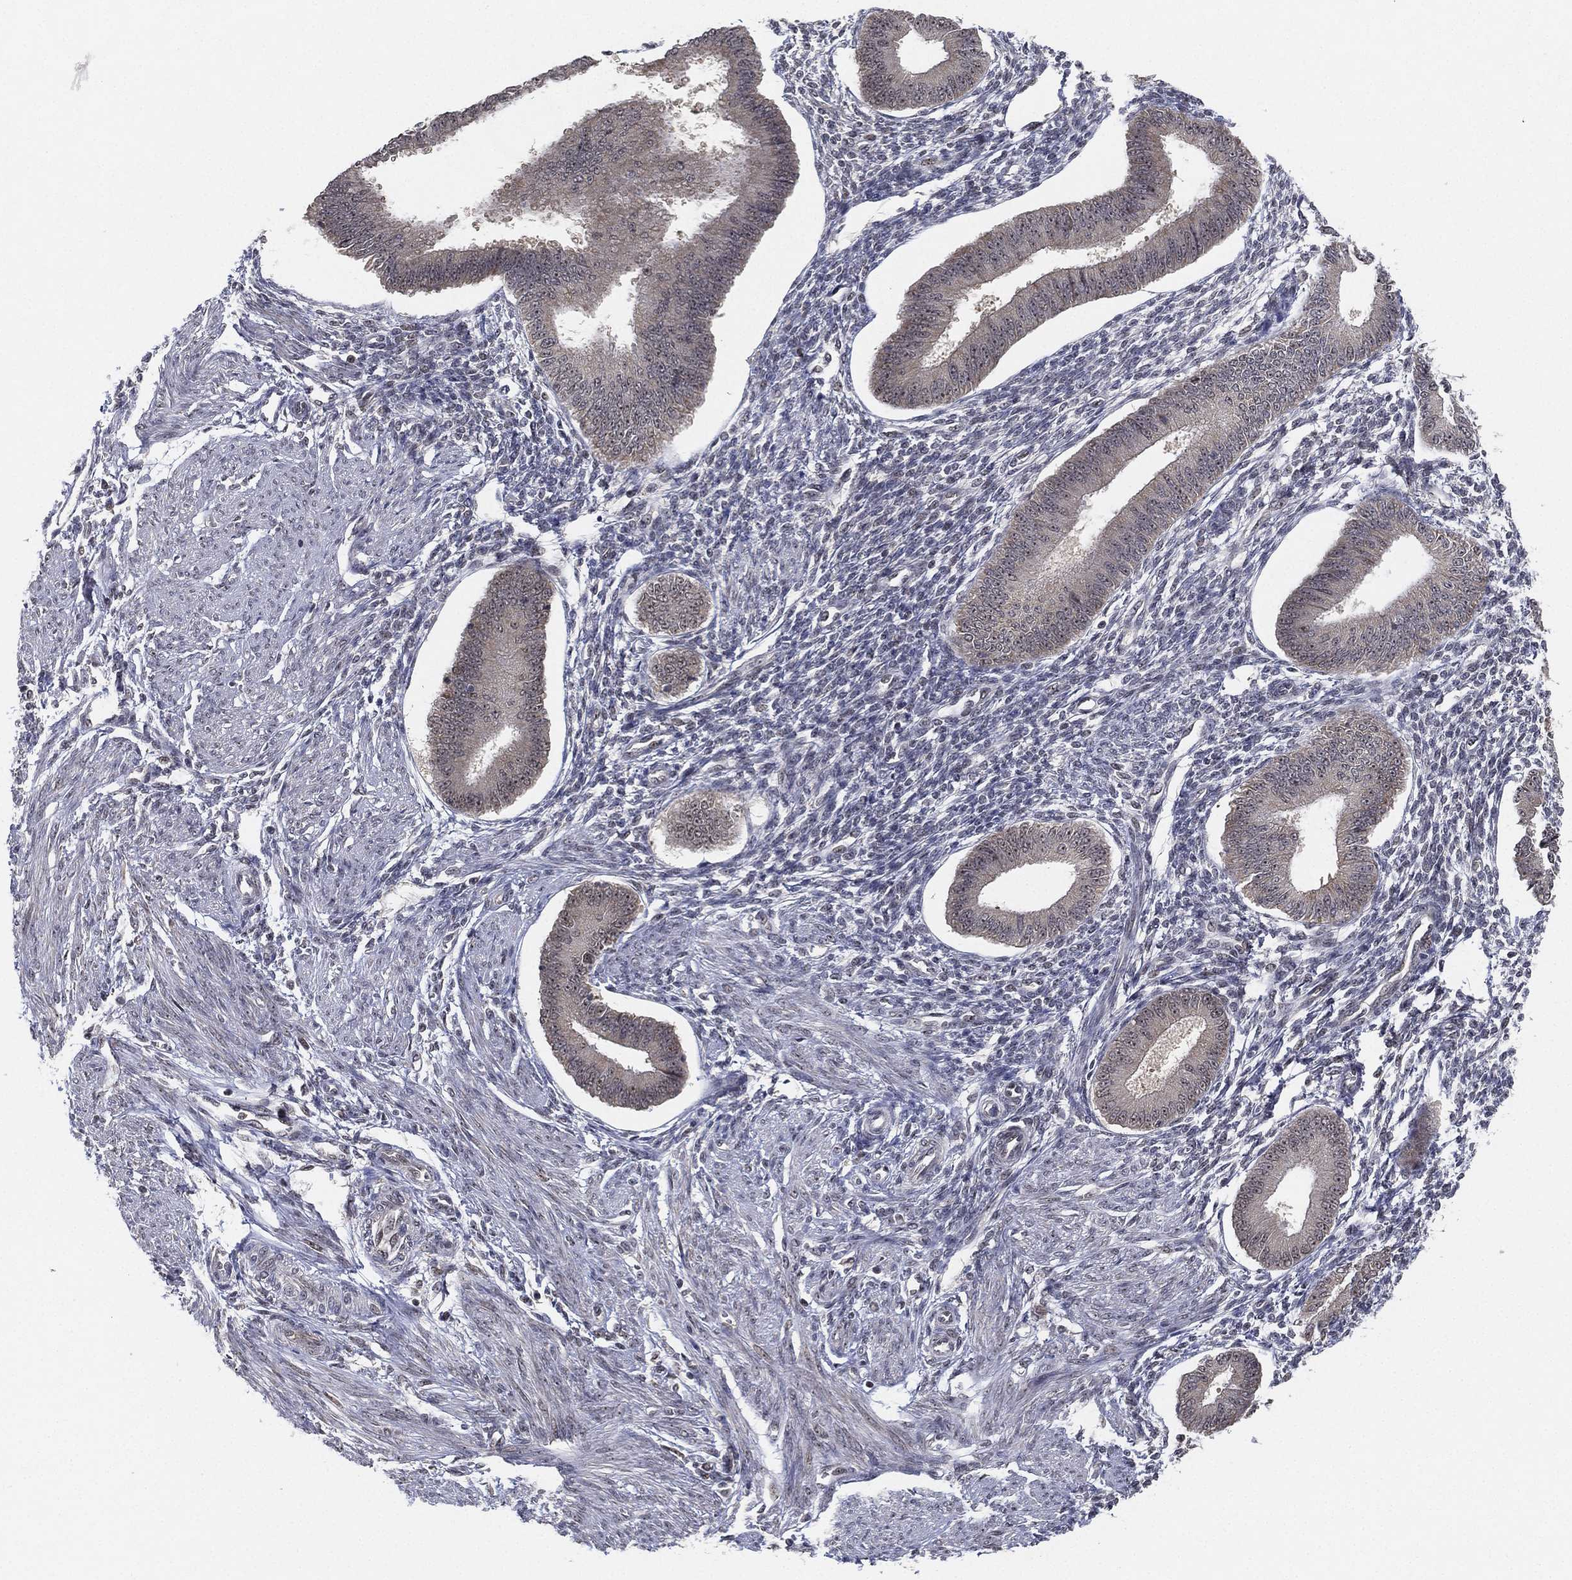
{"staining": {"intensity": "weak", "quantity": "25%-75%", "location": "nuclear"}, "tissue": "endometrium", "cell_type": "Cells in endometrial stroma", "image_type": "normal", "snomed": [{"axis": "morphology", "description": "Normal tissue, NOS"}, {"axis": "topography", "description": "Endometrium"}], "caption": "This is a micrograph of immunohistochemistry staining of unremarkable endometrium, which shows weak positivity in the nuclear of cells in endometrial stroma.", "gene": "PPP1R16B", "patient": {"sex": "female", "age": 39}}